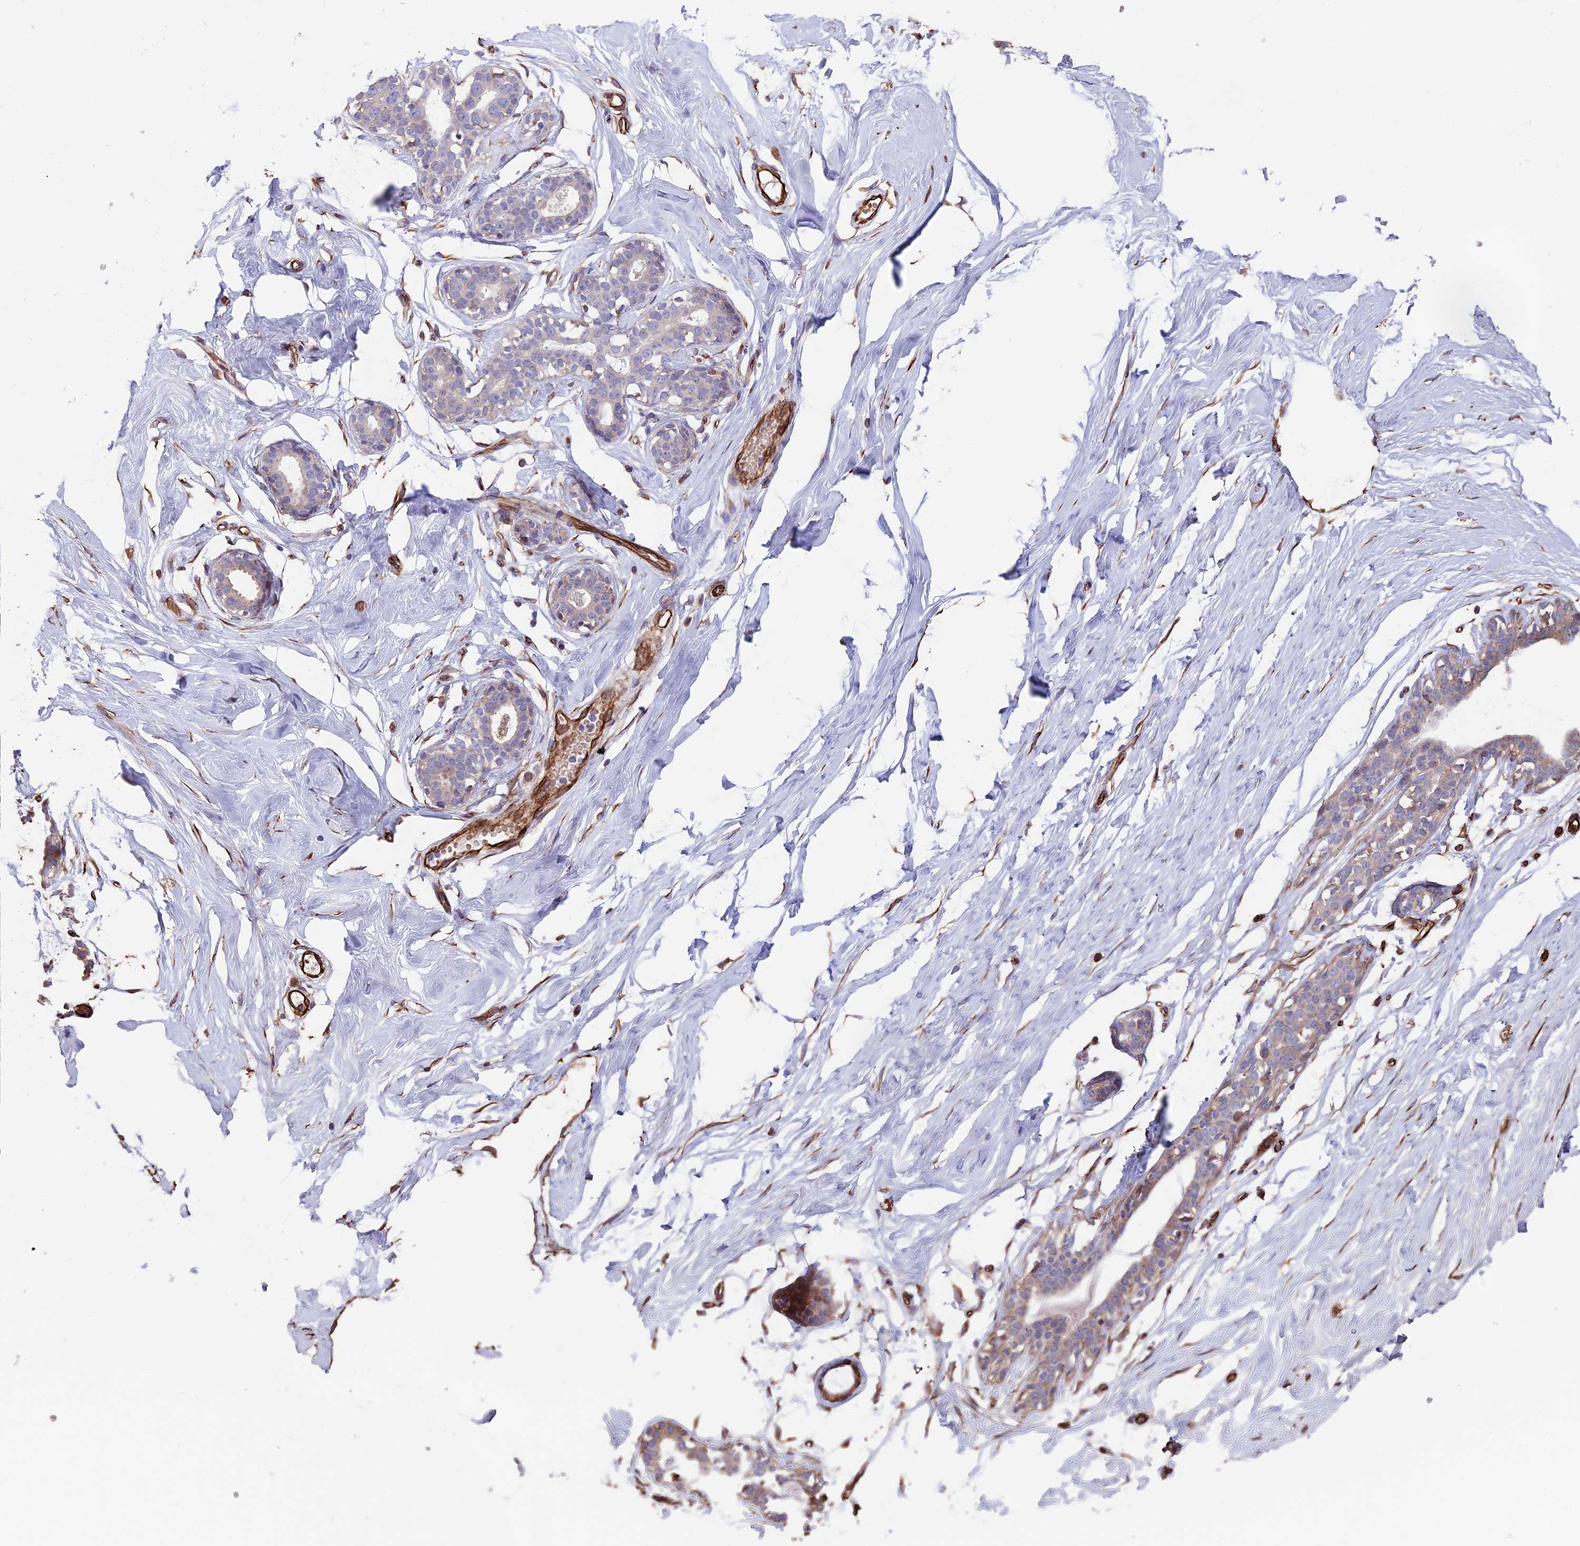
{"staining": {"intensity": "strong", "quantity": ">75%", "location": "cytoplasmic/membranous"}, "tissue": "breast", "cell_type": "Adipocytes", "image_type": "normal", "snomed": [{"axis": "morphology", "description": "Normal tissue, NOS"}, {"axis": "morphology", "description": "Adenoma, NOS"}, {"axis": "topography", "description": "Breast"}], "caption": "High-power microscopy captured an immunohistochemistry (IHC) image of normal breast, revealing strong cytoplasmic/membranous positivity in about >75% of adipocytes.", "gene": "SEH1L", "patient": {"sex": "female", "age": 23}}